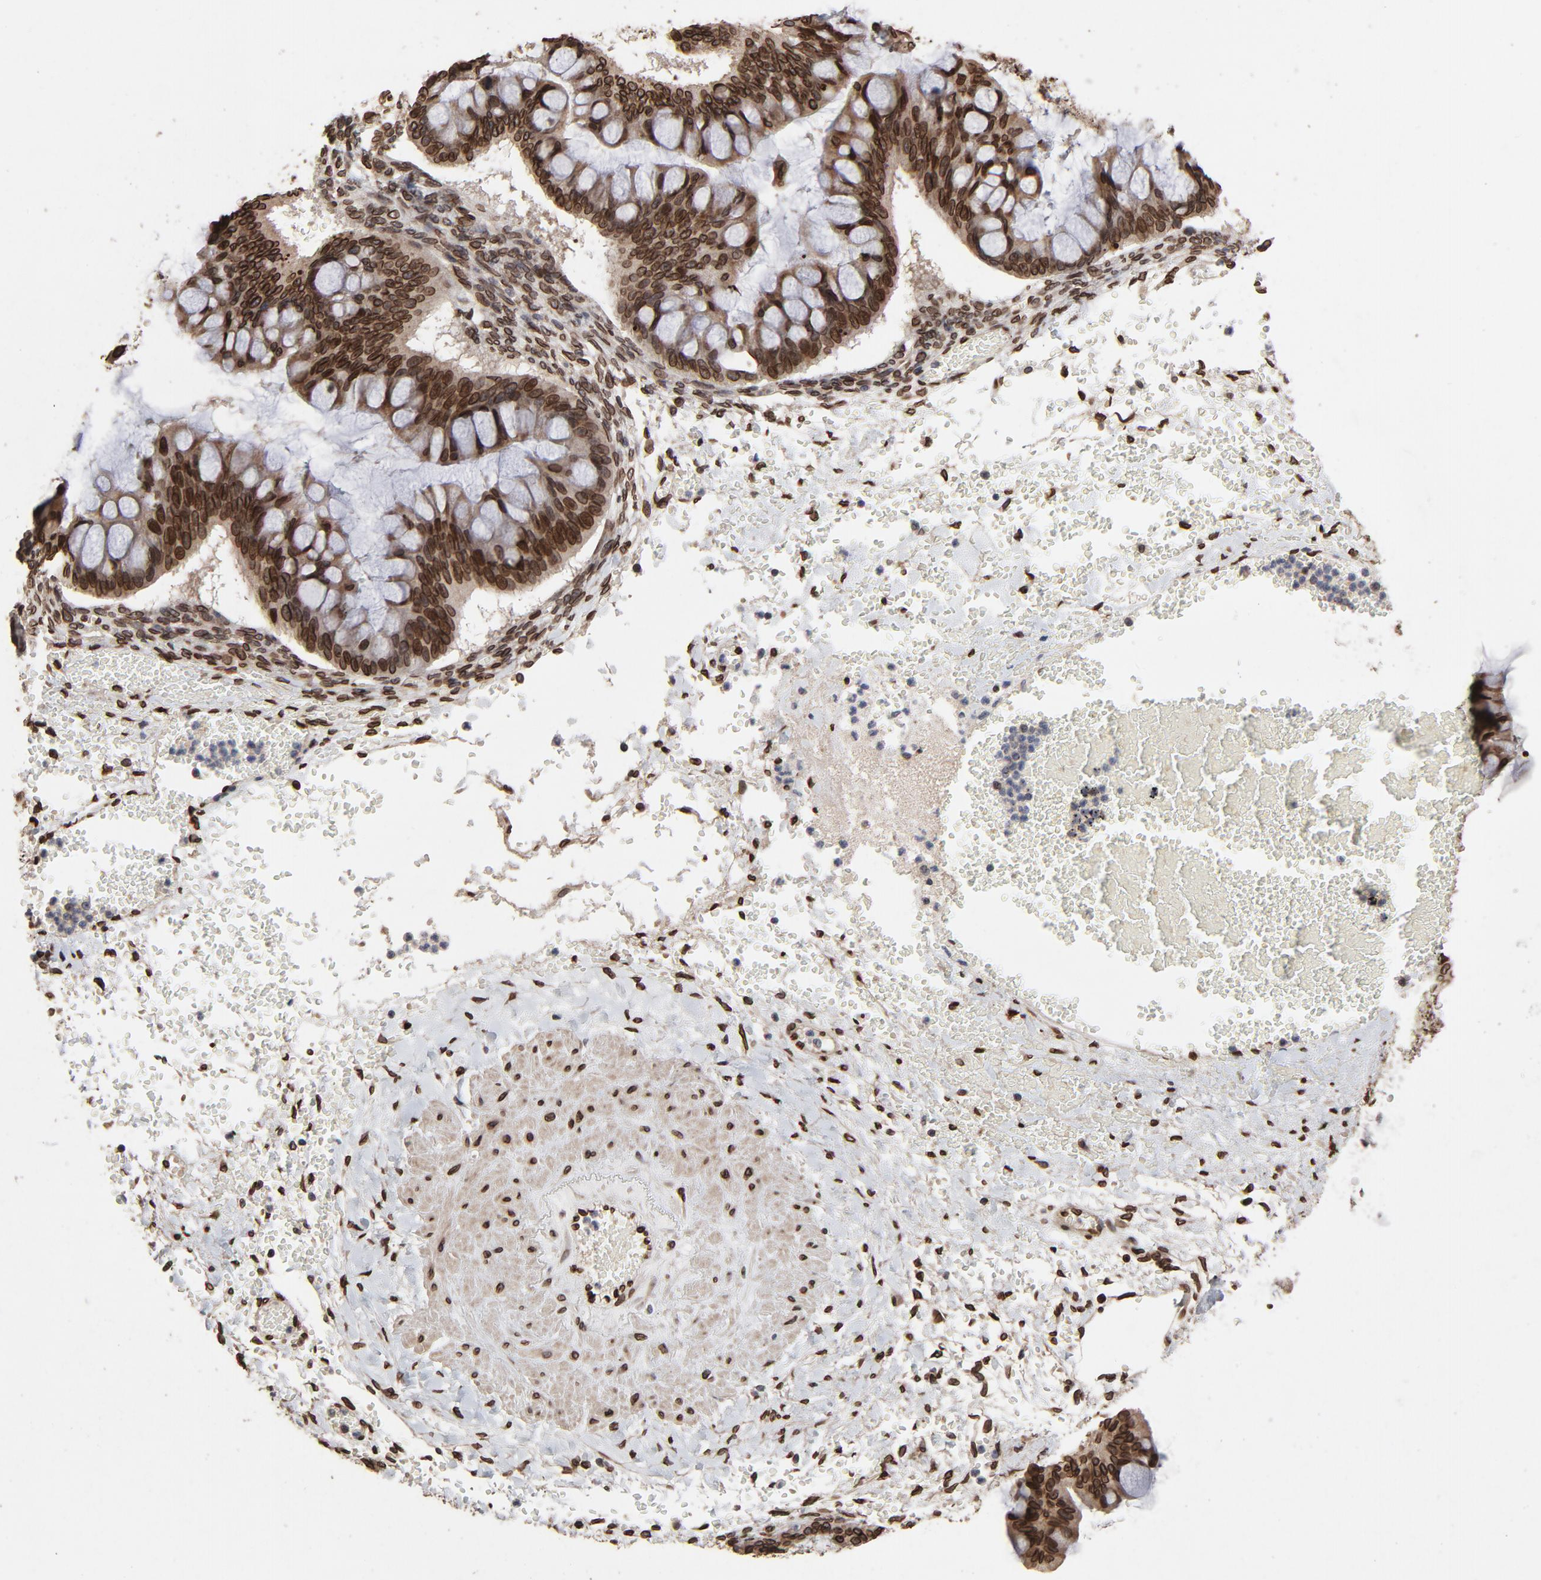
{"staining": {"intensity": "strong", "quantity": ">75%", "location": "cytoplasmic/membranous,nuclear"}, "tissue": "ovarian cancer", "cell_type": "Tumor cells", "image_type": "cancer", "snomed": [{"axis": "morphology", "description": "Cystadenocarcinoma, mucinous, NOS"}, {"axis": "topography", "description": "Ovary"}], "caption": "Brown immunohistochemical staining in ovarian cancer displays strong cytoplasmic/membranous and nuclear expression in about >75% of tumor cells.", "gene": "LMNA", "patient": {"sex": "female", "age": 73}}